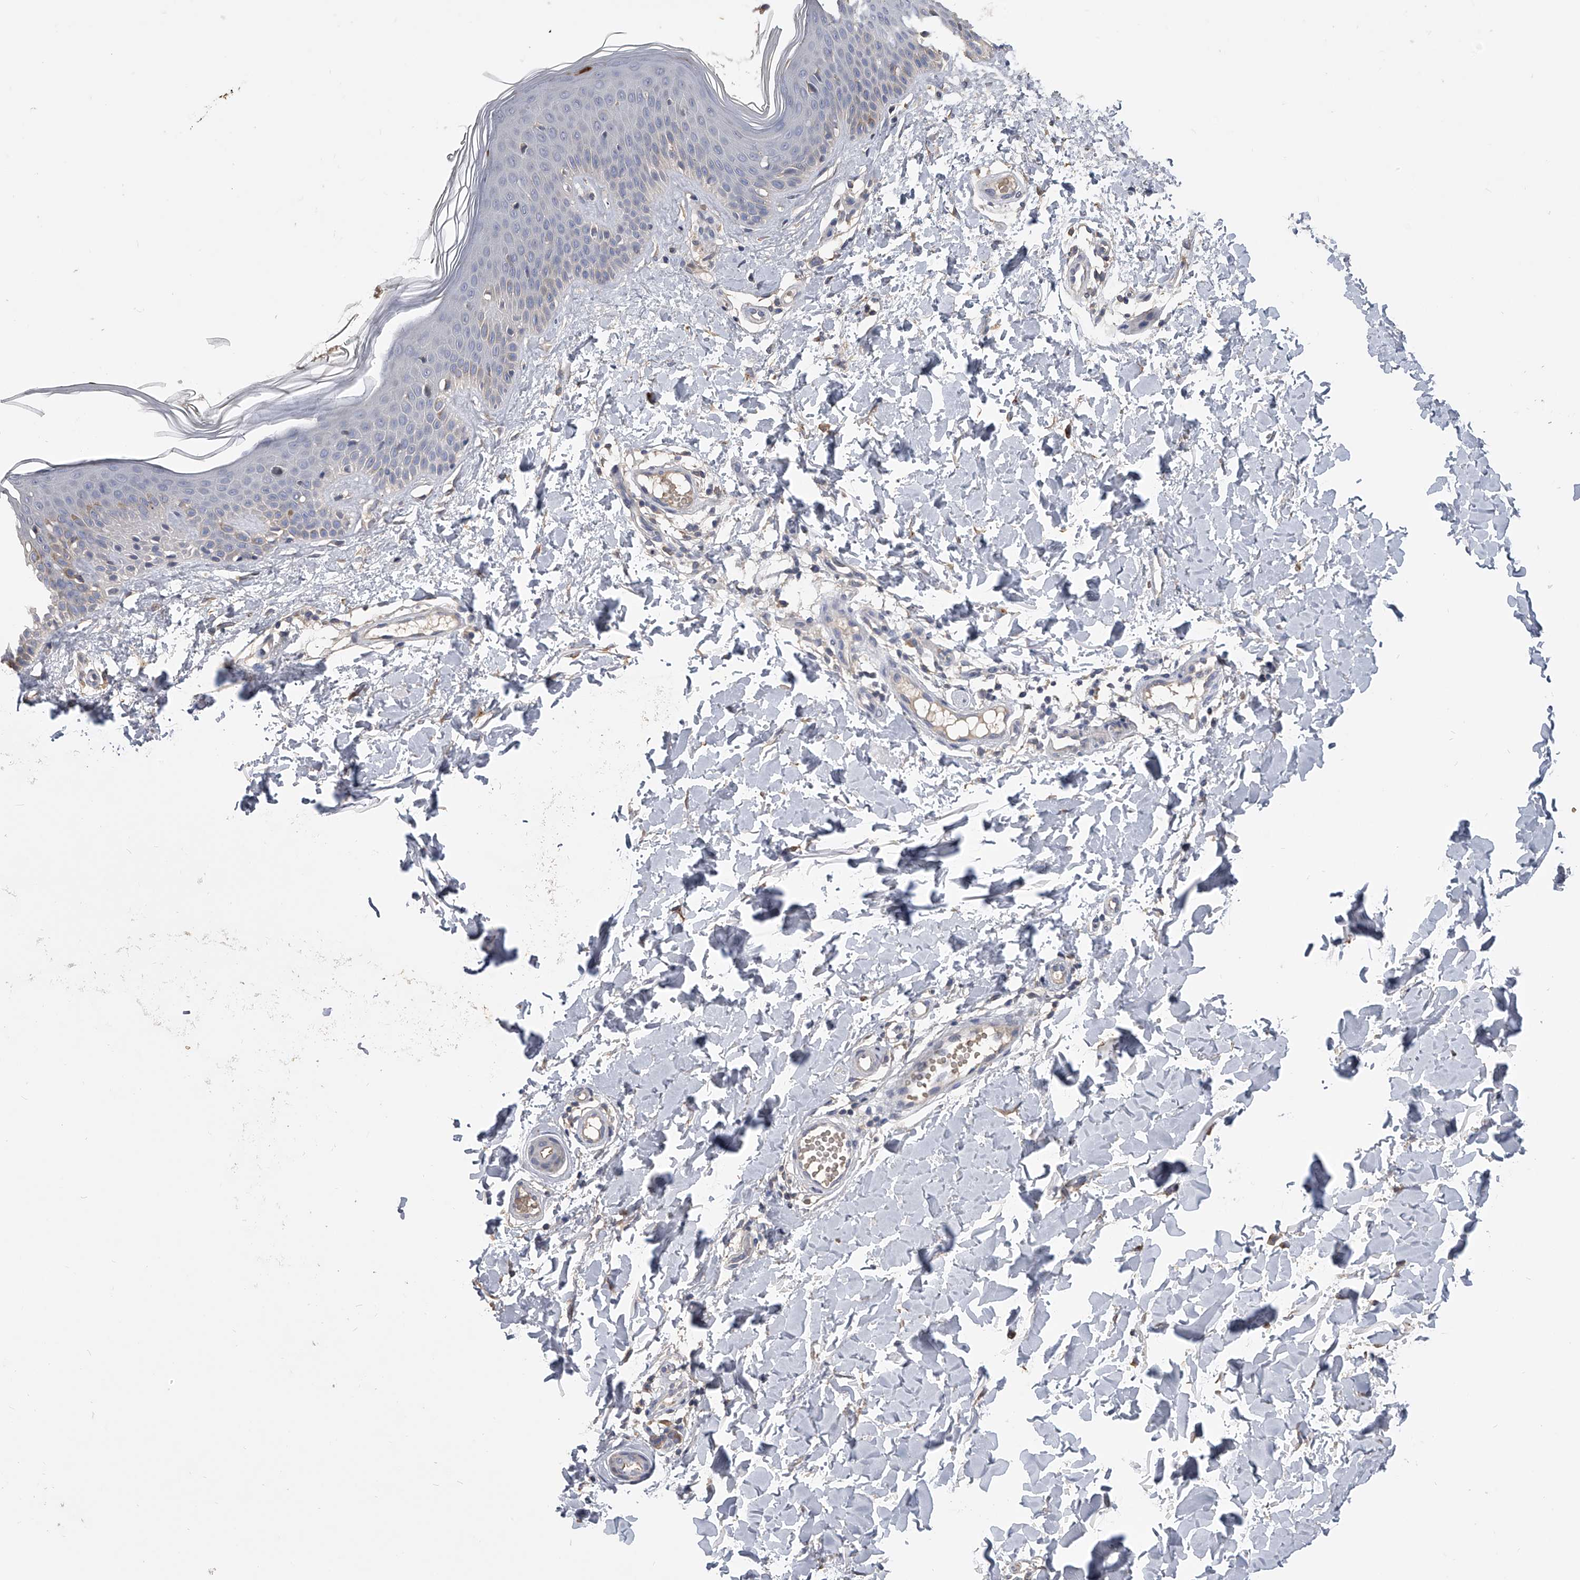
{"staining": {"intensity": "negative", "quantity": "none", "location": "none"}, "tissue": "skin", "cell_type": "Fibroblasts", "image_type": "normal", "snomed": [{"axis": "morphology", "description": "Normal tissue, NOS"}, {"axis": "topography", "description": "Skin"}], "caption": "This is an immunohistochemistry (IHC) micrograph of normal human skin. There is no positivity in fibroblasts.", "gene": "MDN1", "patient": {"sex": "male", "age": 37}}